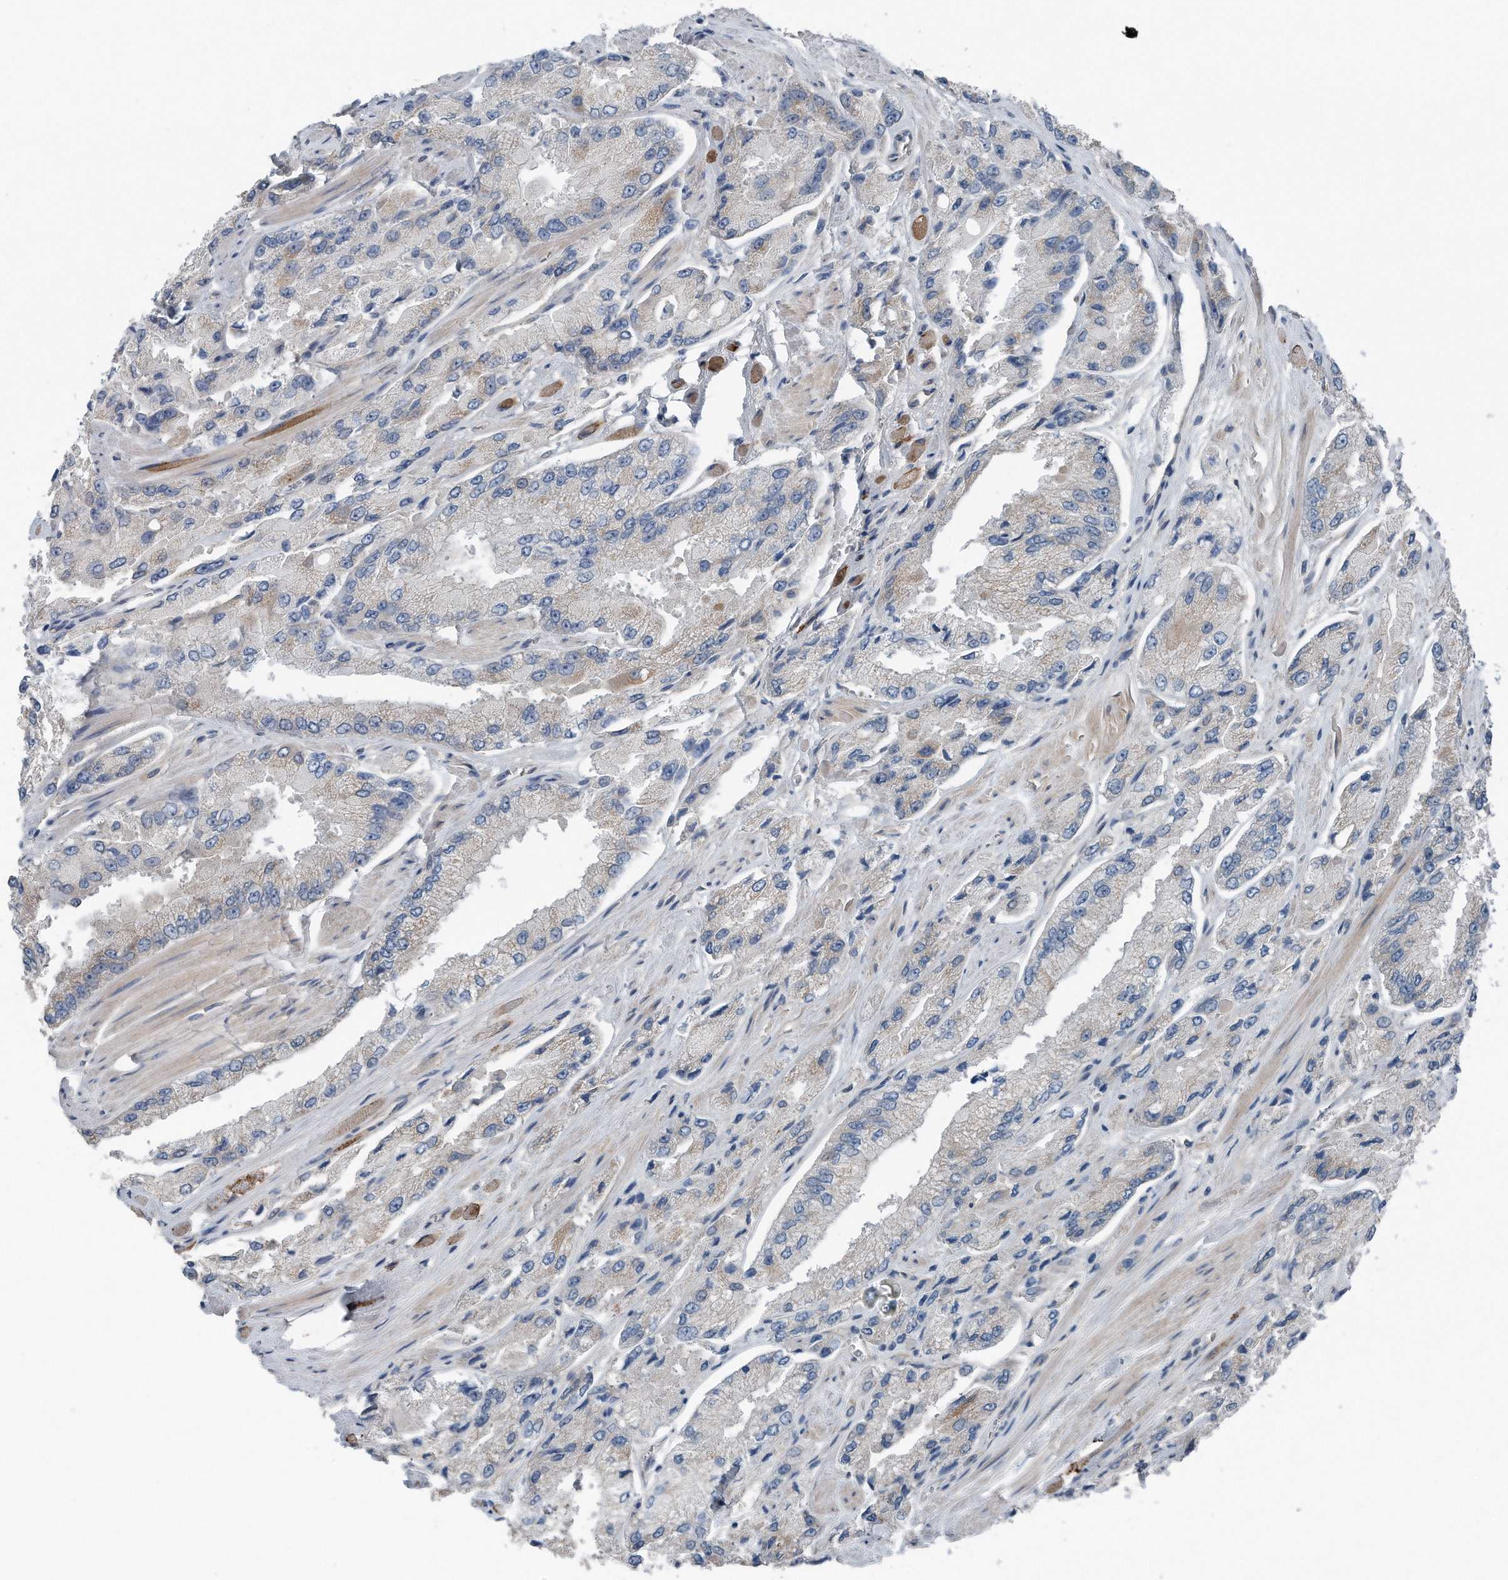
{"staining": {"intensity": "weak", "quantity": "<25%", "location": "cytoplasmic/membranous"}, "tissue": "prostate cancer", "cell_type": "Tumor cells", "image_type": "cancer", "snomed": [{"axis": "morphology", "description": "Adenocarcinoma, High grade"}, {"axis": "topography", "description": "Prostate"}], "caption": "This histopathology image is of prostate cancer (high-grade adenocarcinoma) stained with IHC to label a protein in brown with the nuclei are counter-stained blue. There is no expression in tumor cells. Brightfield microscopy of immunohistochemistry (IHC) stained with DAB (brown) and hematoxylin (blue), captured at high magnification.", "gene": "YRDC", "patient": {"sex": "male", "age": 58}}